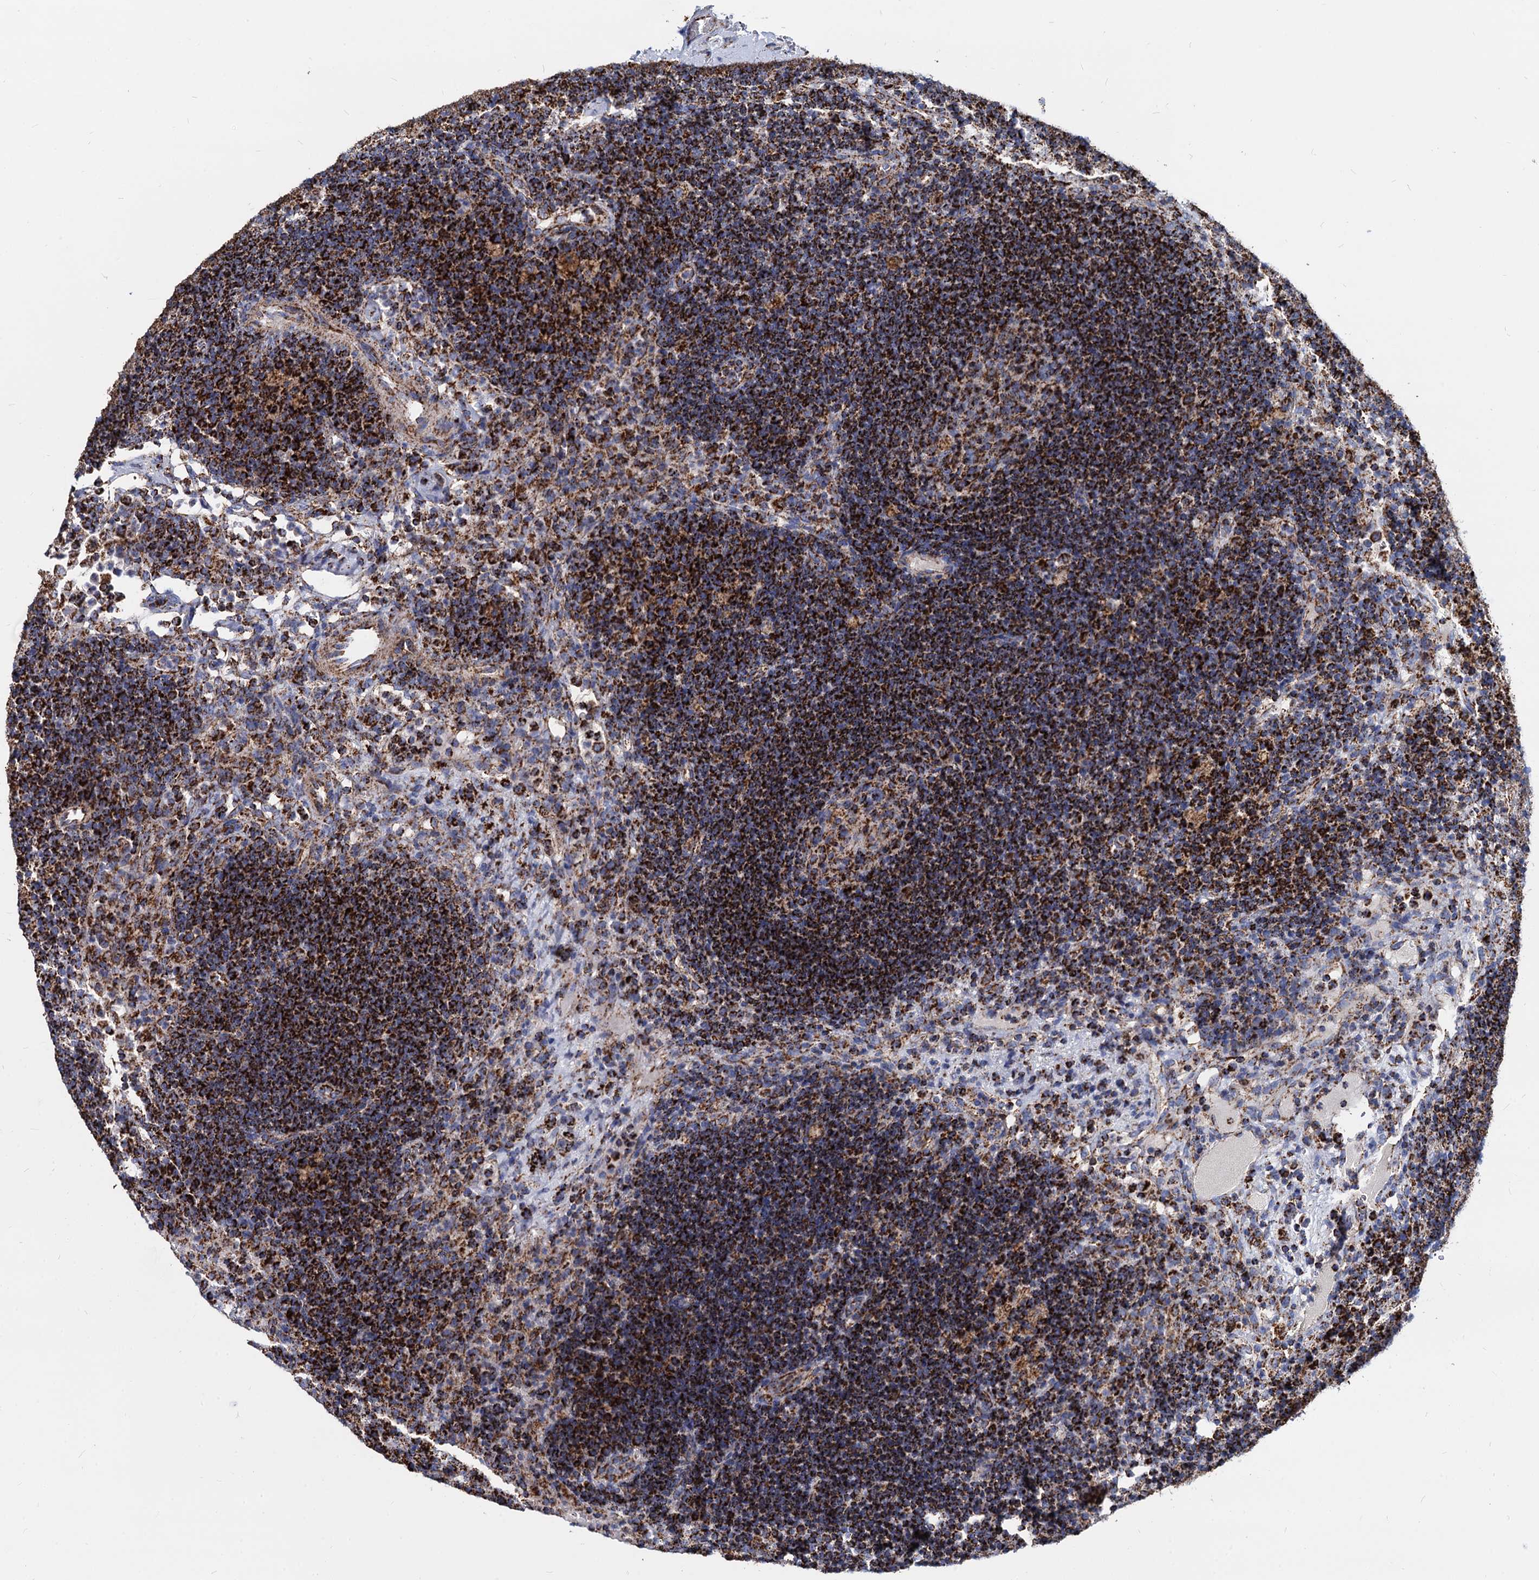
{"staining": {"intensity": "strong", "quantity": ">75%", "location": "cytoplasmic/membranous"}, "tissue": "lymph node", "cell_type": "Germinal center cells", "image_type": "normal", "snomed": [{"axis": "morphology", "description": "Normal tissue, NOS"}, {"axis": "topography", "description": "Lymph node"}], "caption": "Brown immunohistochemical staining in unremarkable lymph node displays strong cytoplasmic/membranous staining in approximately >75% of germinal center cells. (Stains: DAB in brown, nuclei in blue, Microscopy: brightfield microscopy at high magnification).", "gene": "TIMM10", "patient": {"sex": "female", "age": 70}}